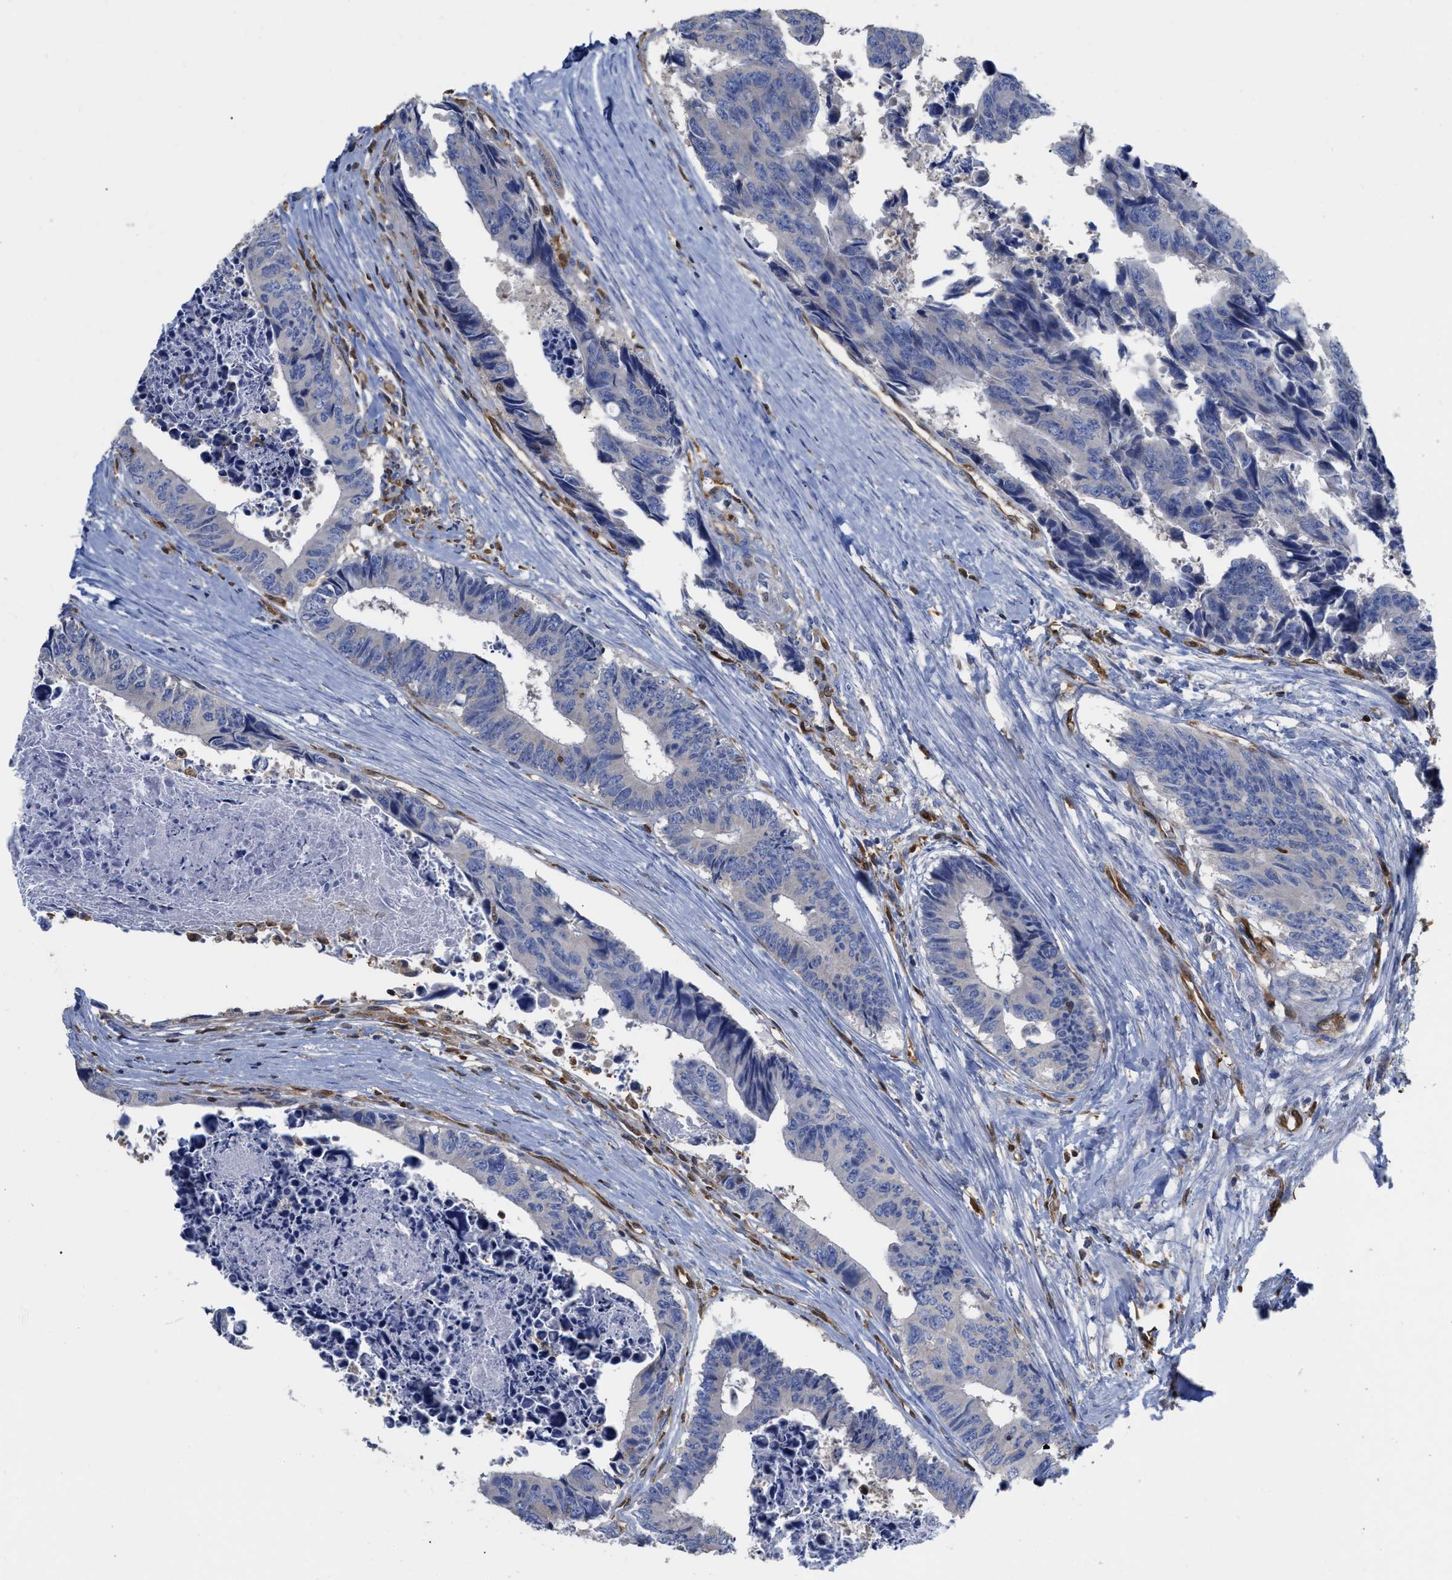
{"staining": {"intensity": "negative", "quantity": "none", "location": "none"}, "tissue": "colorectal cancer", "cell_type": "Tumor cells", "image_type": "cancer", "snomed": [{"axis": "morphology", "description": "Adenocarcinoma, NOS"}, {"axis": "topography", "description": "Rectum"}], "caption": "There is no significant staining in tumor cells of colorectal cancer (adenocarcinoma).", "gene": "GIMAP4", "patient": {"sex": "male", "age": 84}}